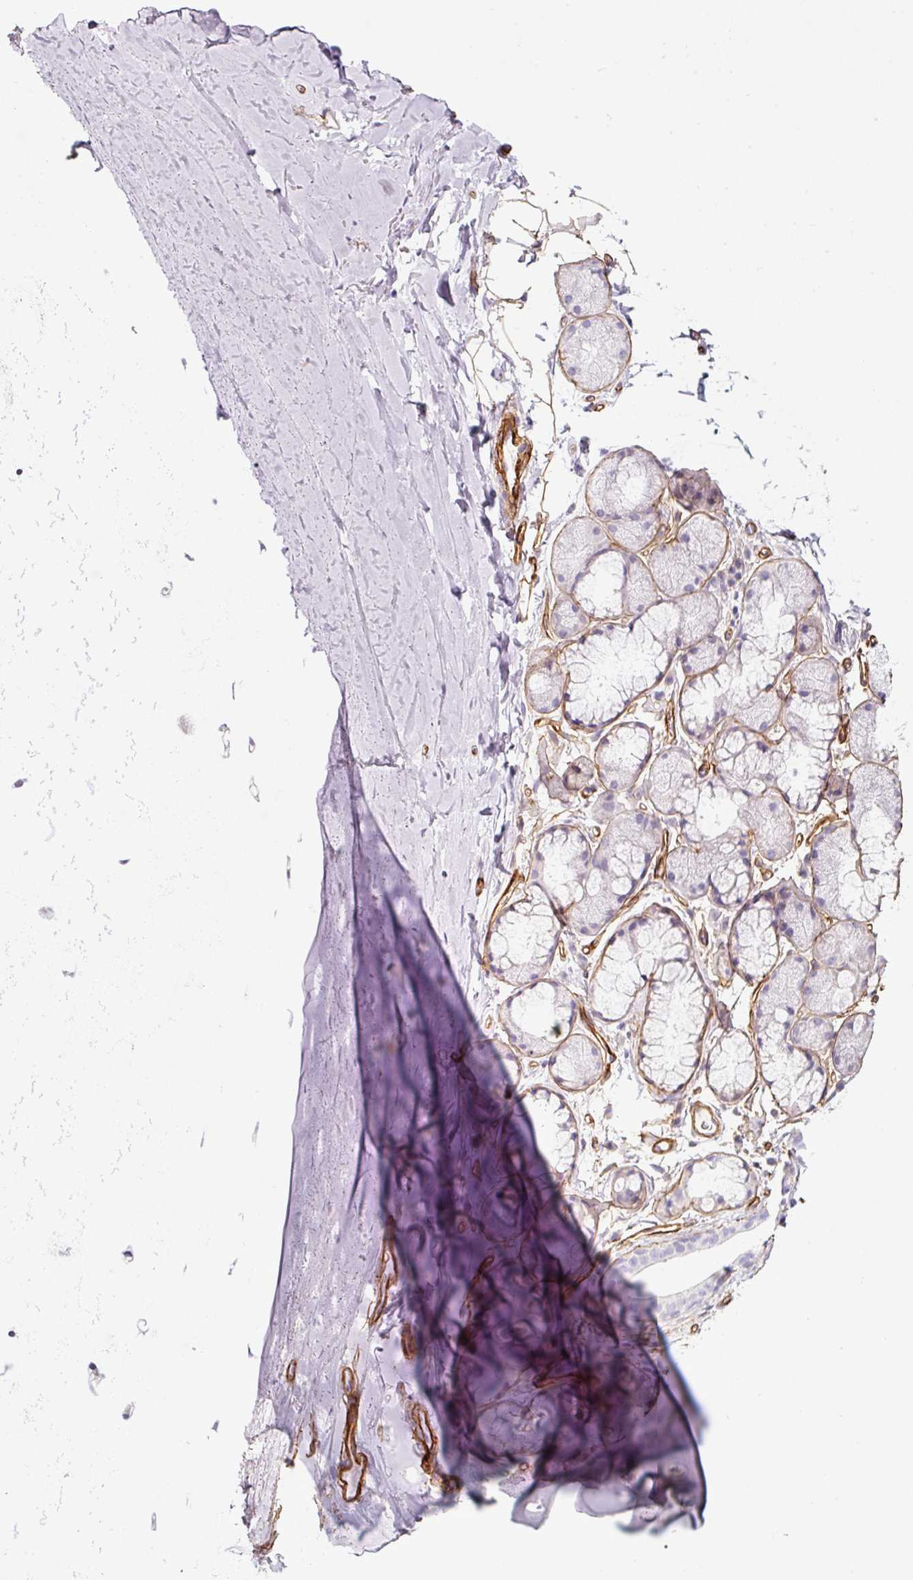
{"staining": {"intensity": "negative", "quantity": "none", "location": "none"}, "tissue": "soft tissue", "cell_type": "Chondrocytes", "image_type": "normal", "snomed": [{"axis": "morphology", "description": "Normal tissue, NOS"}, {"axis": "morphology", "description": "Squamous cell carcinoma, NOS"}, {"axis": "topography", "description": "Bronchus"}, {"axis": "topography", "description": "Lung"}], "caption": "Immunohistochemistry histopathology image of normal soft tissue: soft tissue stained with DAB reveals no significant protein staining in chondrocytes.", "gene": "LOXL4", "patient": {"sex": "female", "age": 70}}